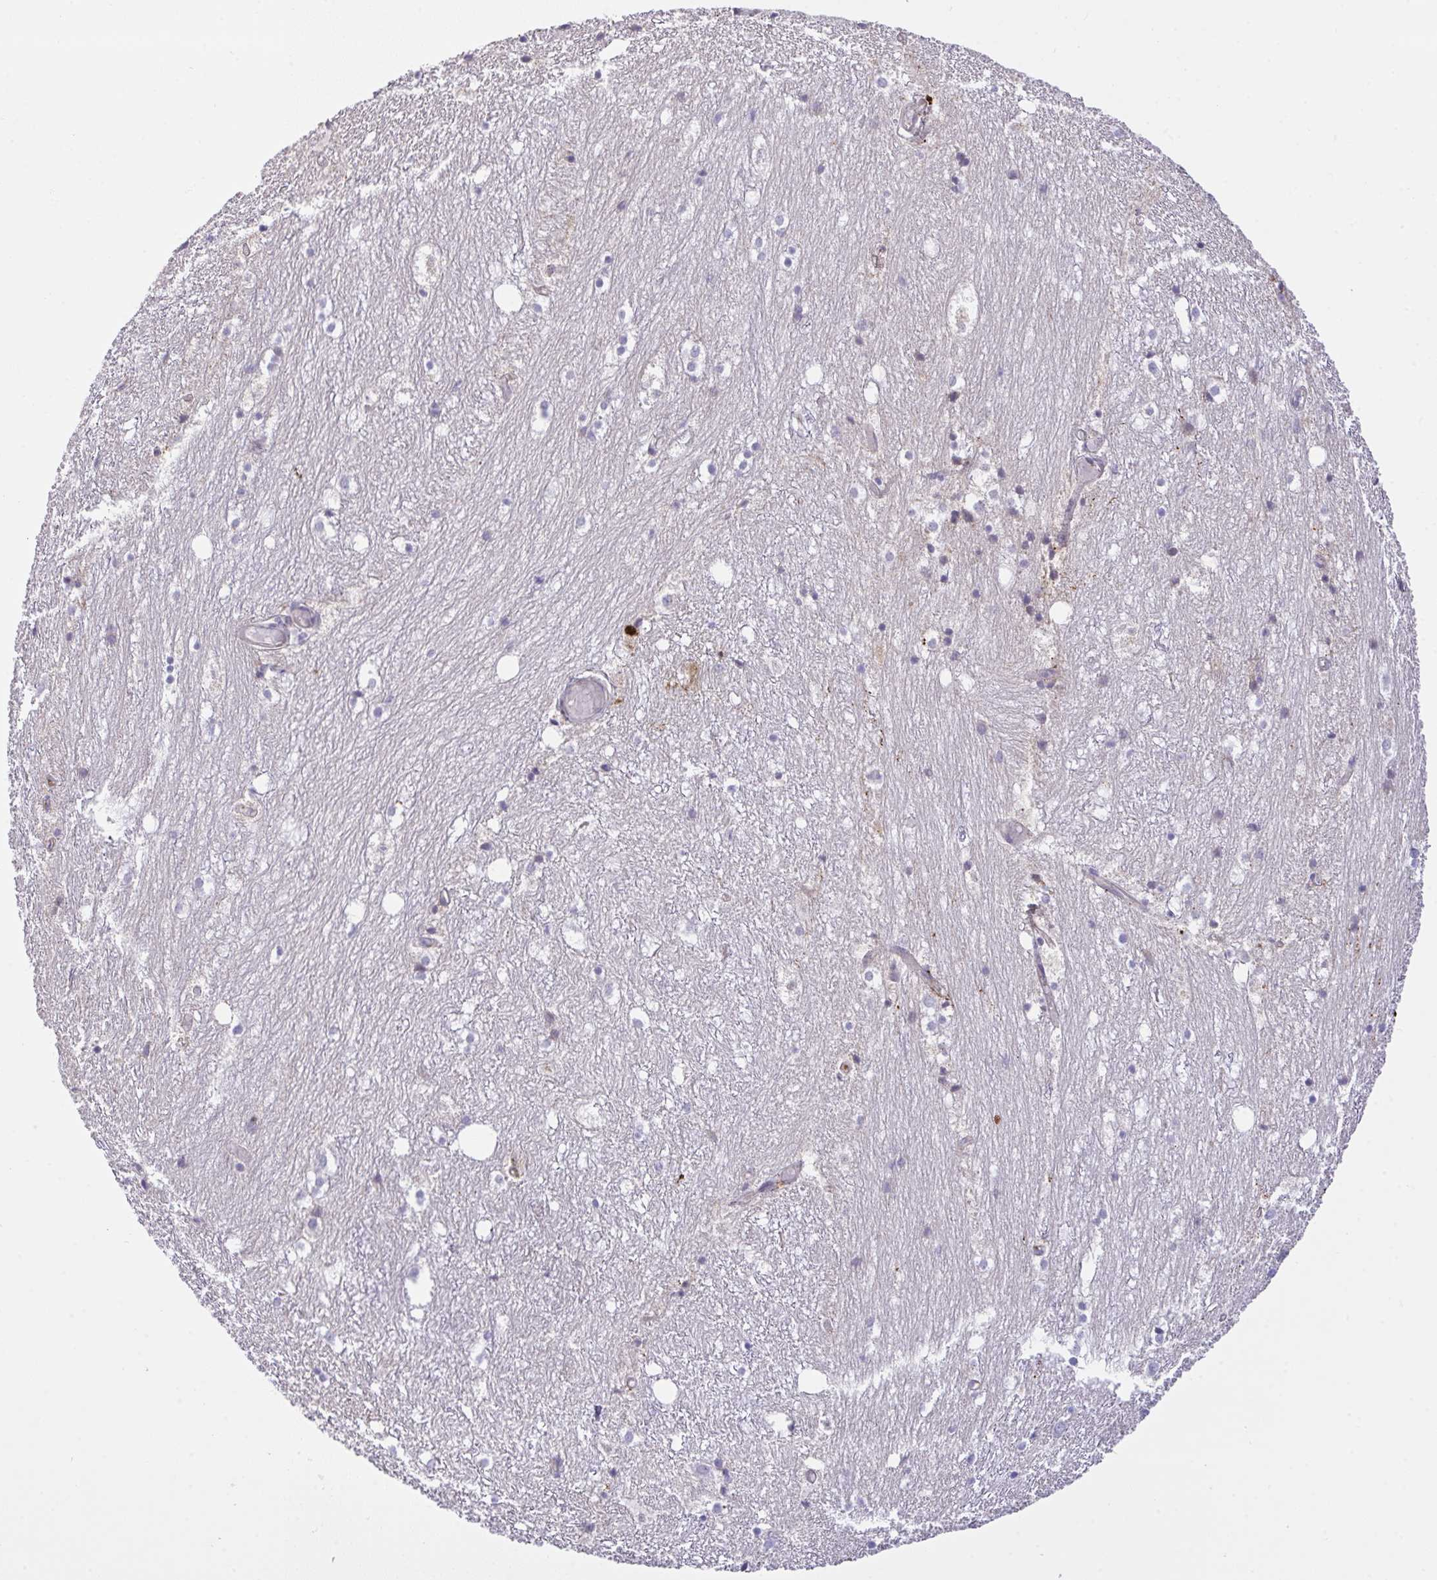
{"staining": {"intensity": "weak", "quantity": "<25%", "location": "cytoplasmic/membranous"}, "tissue": "hippocampus", "cell_type": "Glial cells", "image_type": "normal", "snomed": [{"axis": "morphology", "description": "Normal tissue, NOS"}, {"axis": "topography", "description": "Hippocampus"}], "caption": "Immunohistochemistry (IHC) micrograph of unremarkable hippocampus stained for a protein (brown), which shows no positivity in glial cells.", "gene": "ZNF581", "patient": {"sex": "female", "age": 52}}